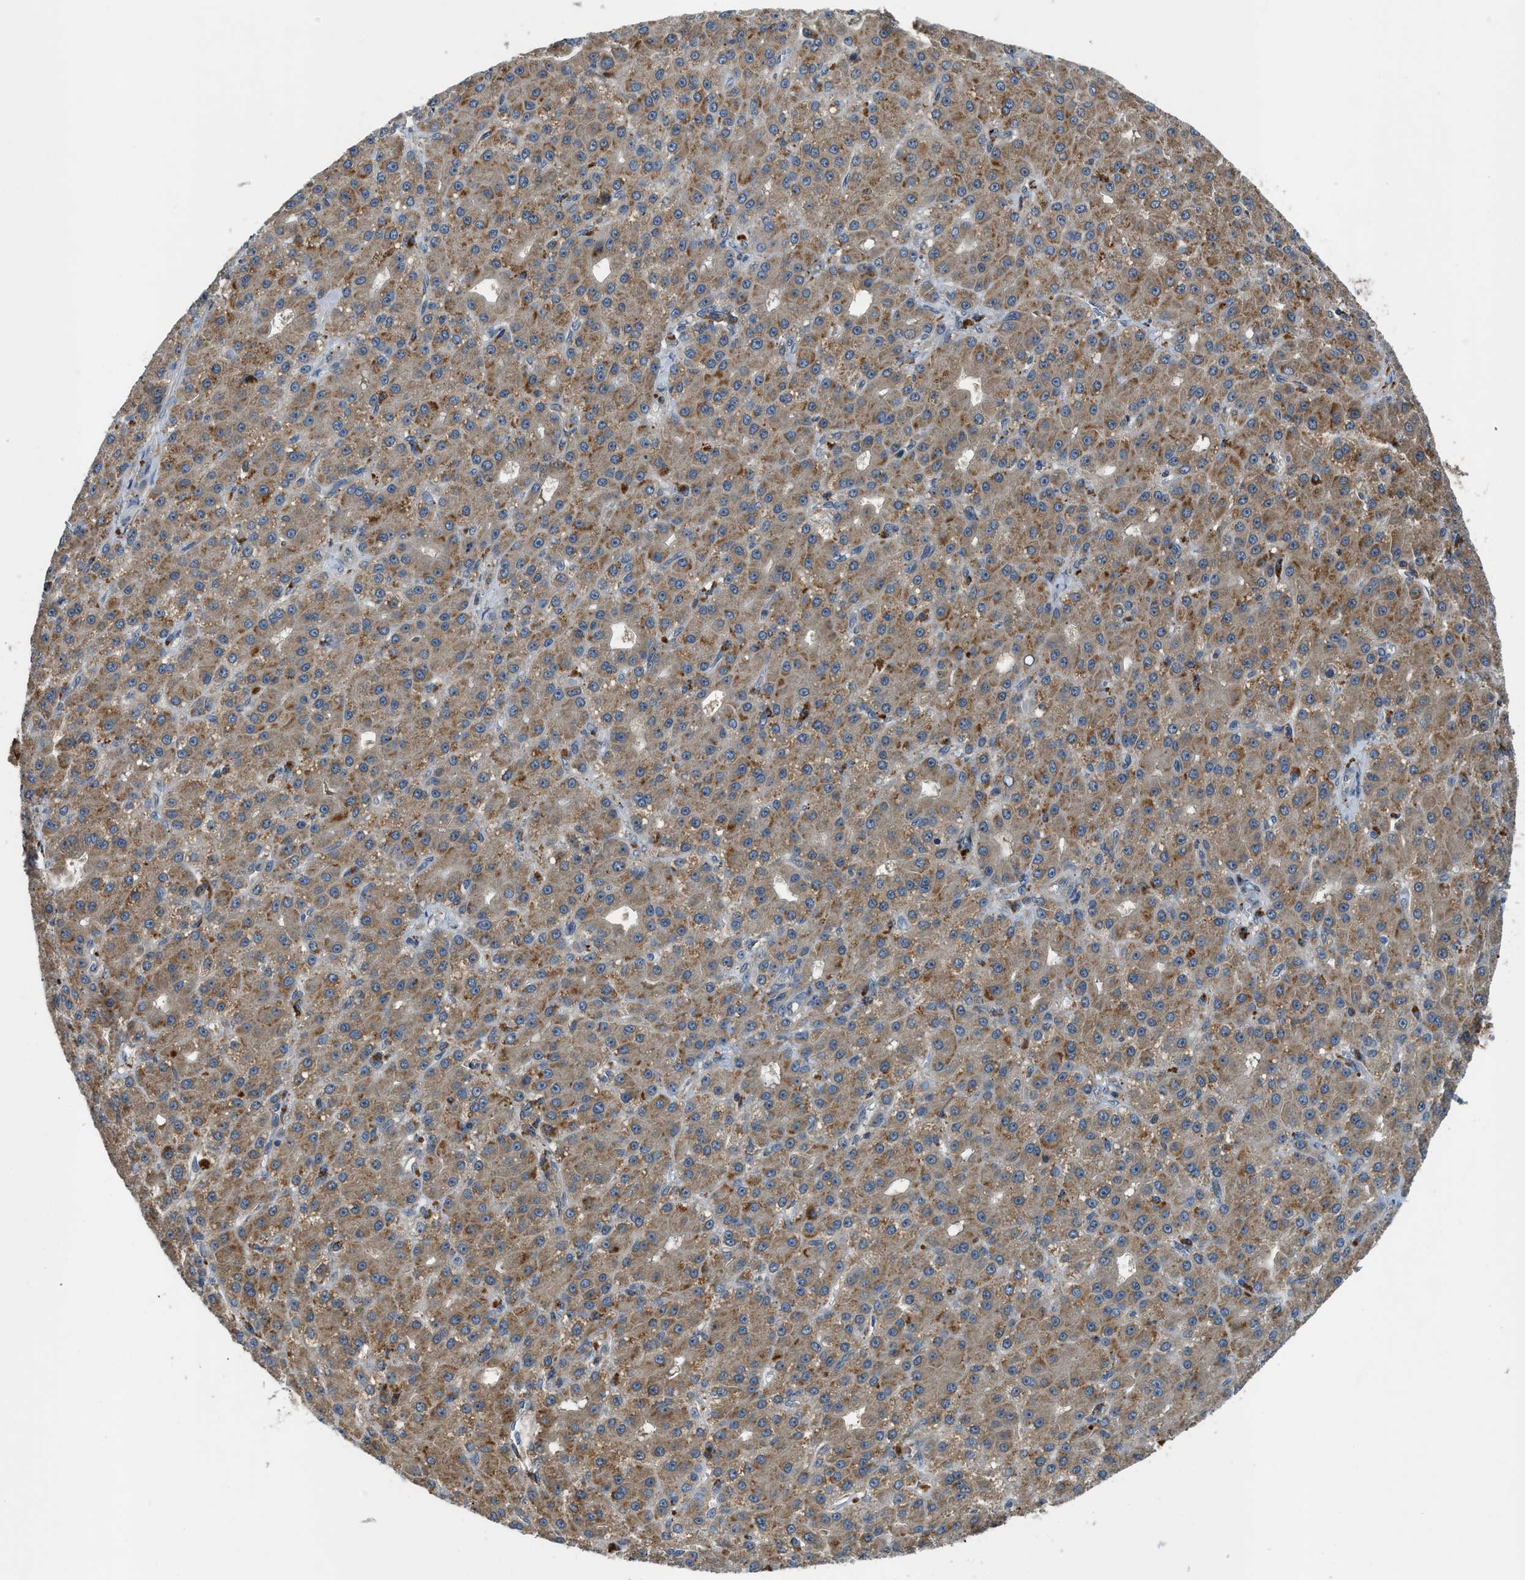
{"staining": {"intensity": "moderate", "quantity": ">75%", "location": "cytoplasmic/membranous"}, "tissue": "liver cancer", "cell_type": "Tumor cells", "image_type": "cancer", "snomed": [{"axis": "morphology", "description": "Carcinoma, Hepatocellular, NOS"}, {"axis": "topography", "description": "Liver"}], "caption": "Immunohistochemical staining of human hepatocellular carcinoma (liver) displays medium levels of moderate cytoplasmic/membranous staining in about >75% of tumor cells.", "gene": "PAFAH2", "patient": {"sex": "male", "age": 67}}